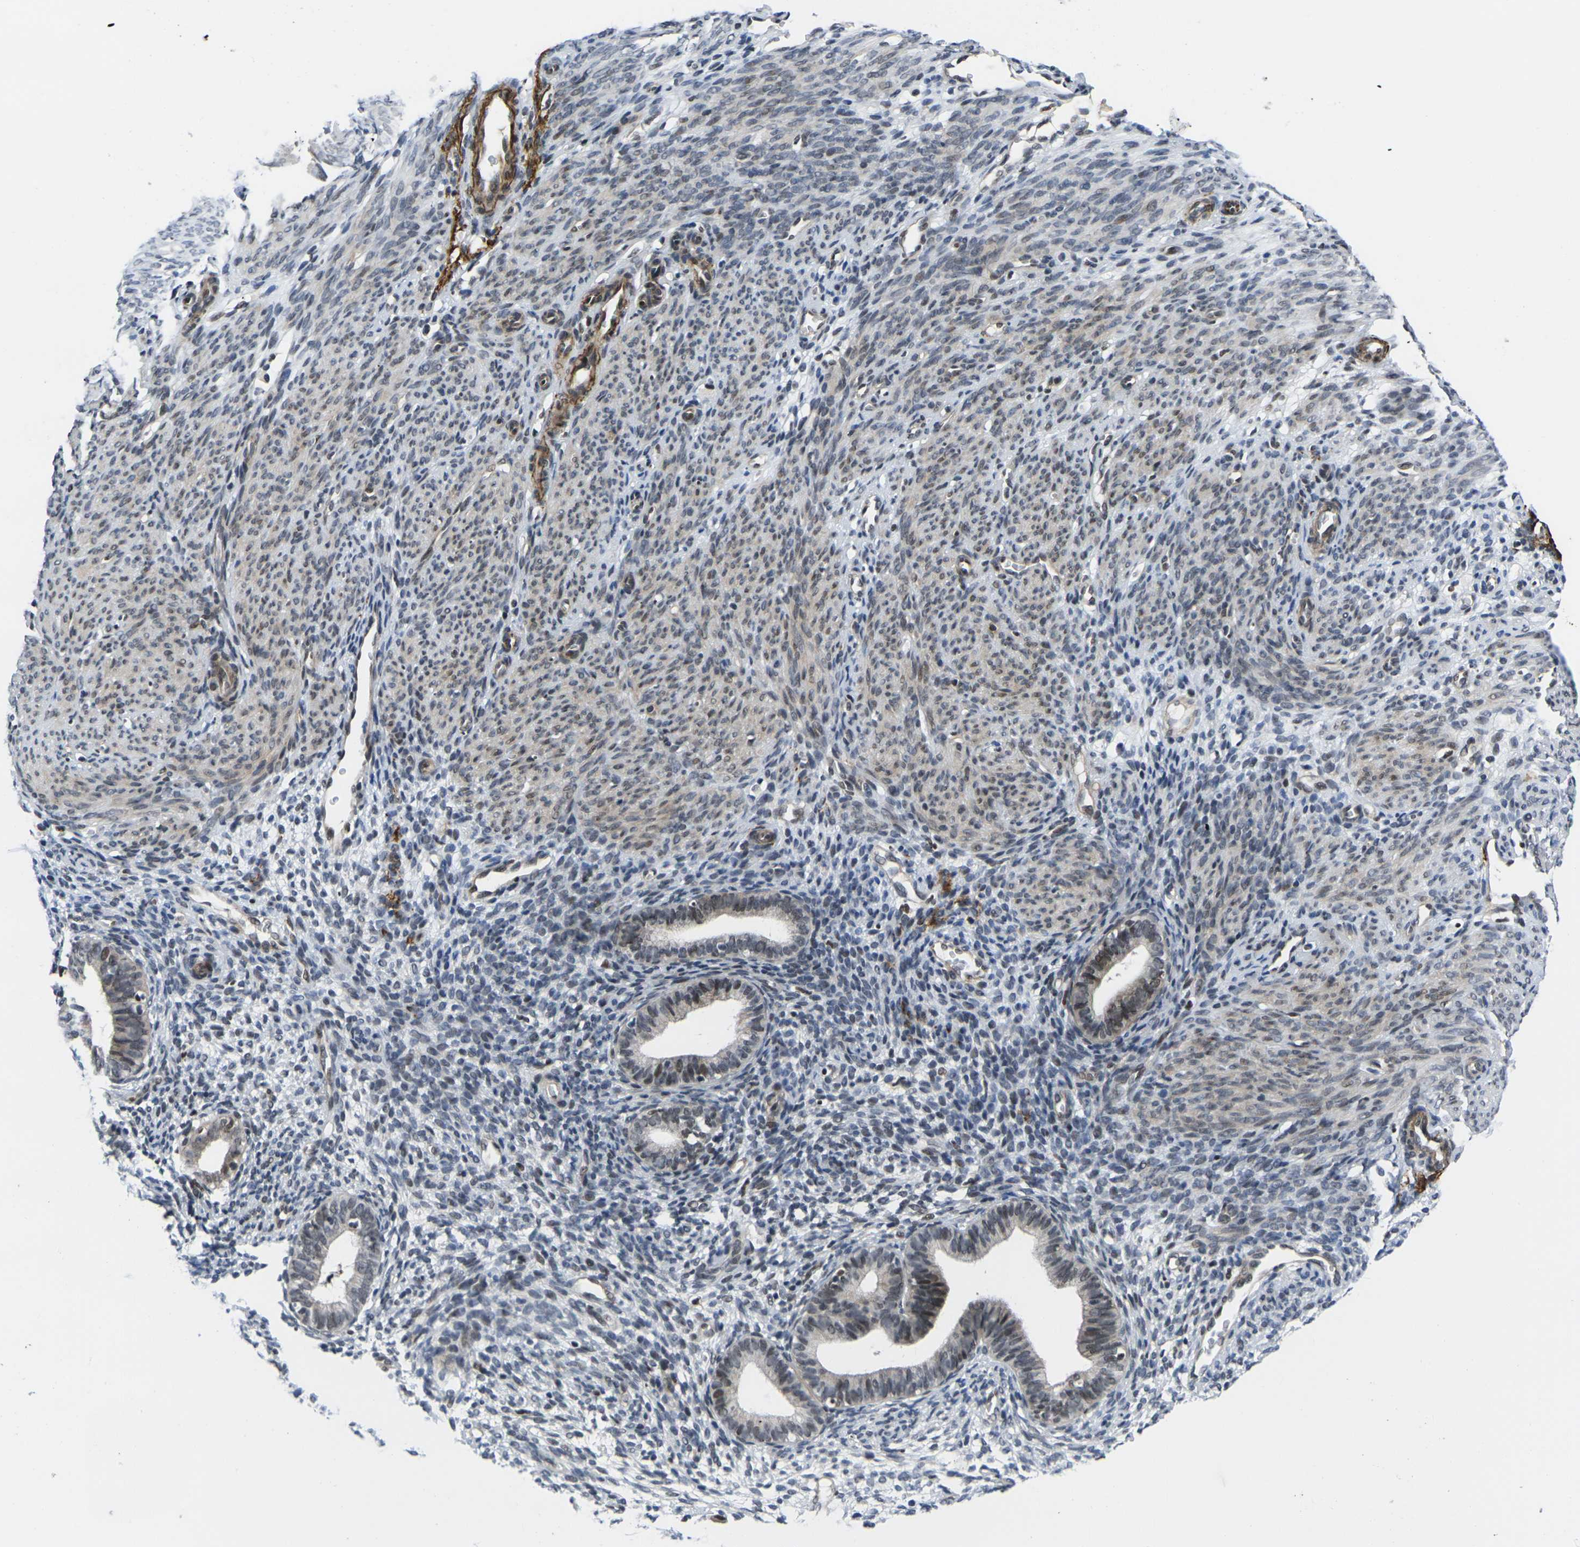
{"staining": {"intensity": "weak", "quantity": "<25%", "location": "nuclear"}, "tissue": "endometrium", "cell_type": "Cells in endometrial stroma", "image_type": "normal", "snomed": [{"axis": "morphology", "description": "Normal tissue, NOS"}, {"axis": "morphology", "description": "Adenocarcinoma, NOS"}, {"axis": "topography", "description": "Endometrium"}, {"axis": "topography", "description": "Ovary"}], "caption": "Immunohistochemical staining of benign endometrium shows no significant staining in cells in endometrial stroma.", "gene": "RBM7", "patient": {"sex": "female", "age": 68}}